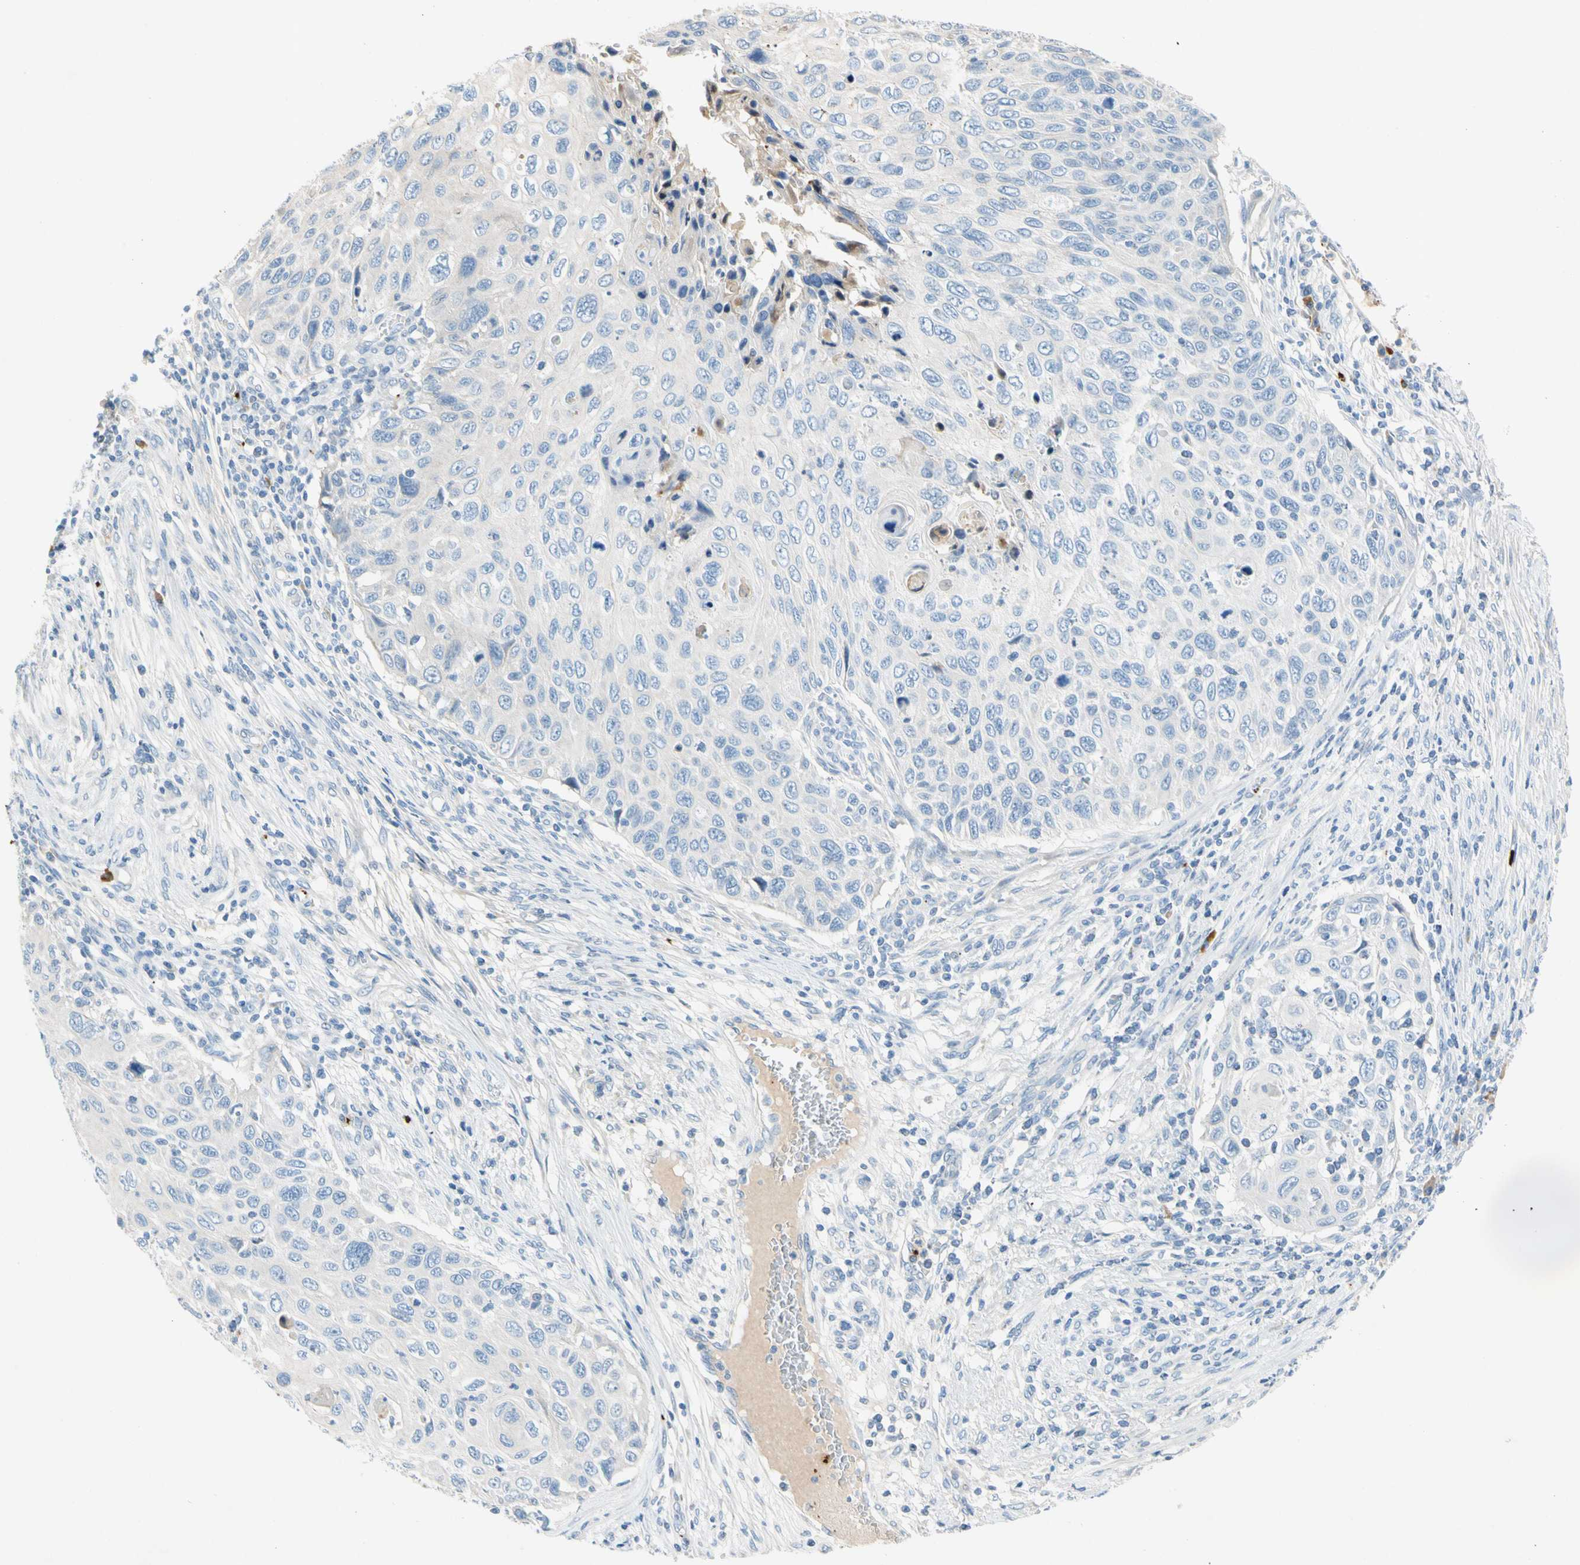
{"staining": {"intensity": "negative", "quantity": "none", "location": "none"}, "tissue": "cervical cancer", "cell_type": "Tumor cells", "image_type": "cancer", "snomed": [{"axis": "morphology", "description": "Squamous cell carcinoma, NOS"}, {"axis": "topography", "description": "Cervix"}], "caption": "IHC of cervical squamous cell carcinoma demonstrates no expression in tumor cells.", "gene": "PPBP", "patient": {"sex": "female", "age": 70}}